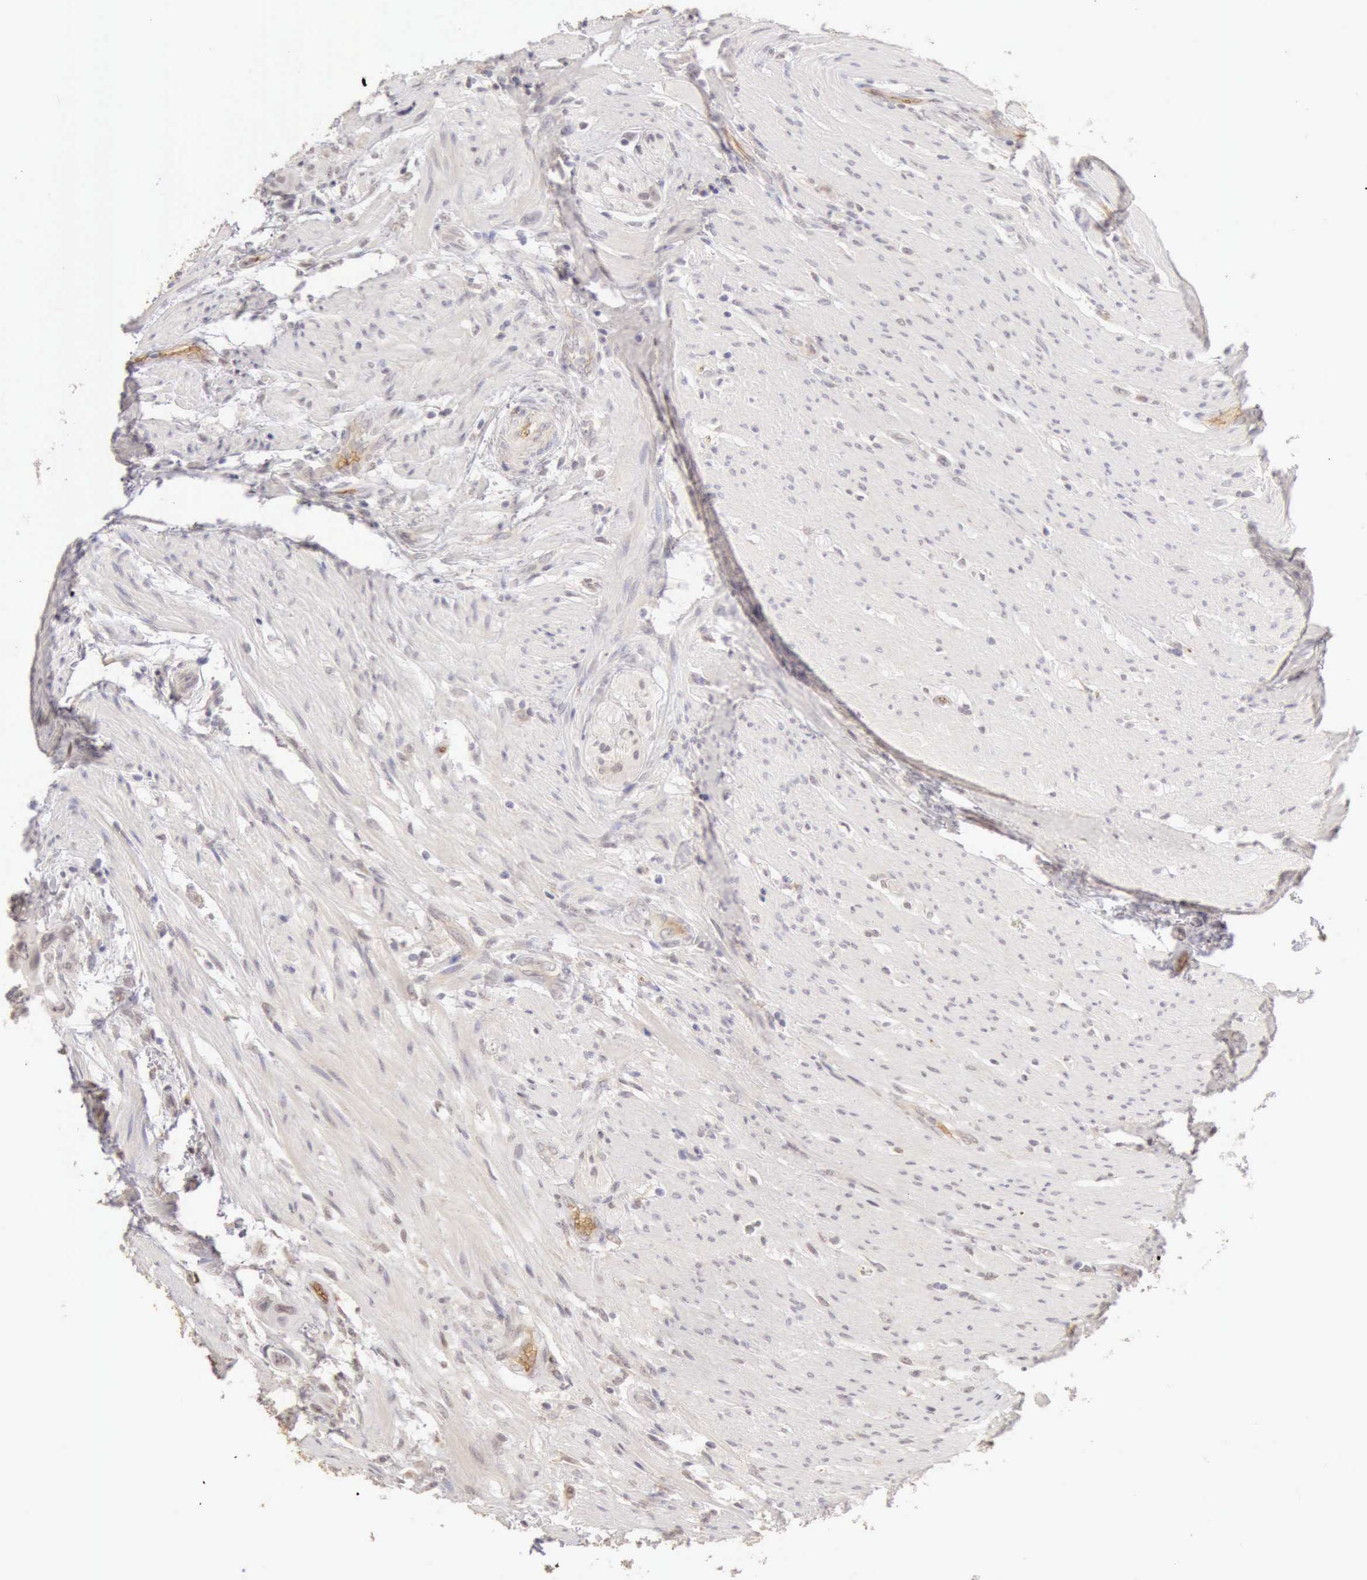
{"staining": {"intensity": "weak", "quantity": ">75%", "location": "nuclear"}, "tissue": "colorectal cancer", "cell_type": "Tumor cells", "image_type": "cancer", "snomed": [{"axis": "morphology", "description": "Adenocarcinoma, NOS"}, {"axis": "topography", "description": "Colon"}], "caption": "Protein analysis of colorectal cancer (adenocarcinoma) tissue shows weak nuclear expression in about >75% of tumor cells.", "gene": "CFI", "patient": {"sex": "female", "age": 46}}